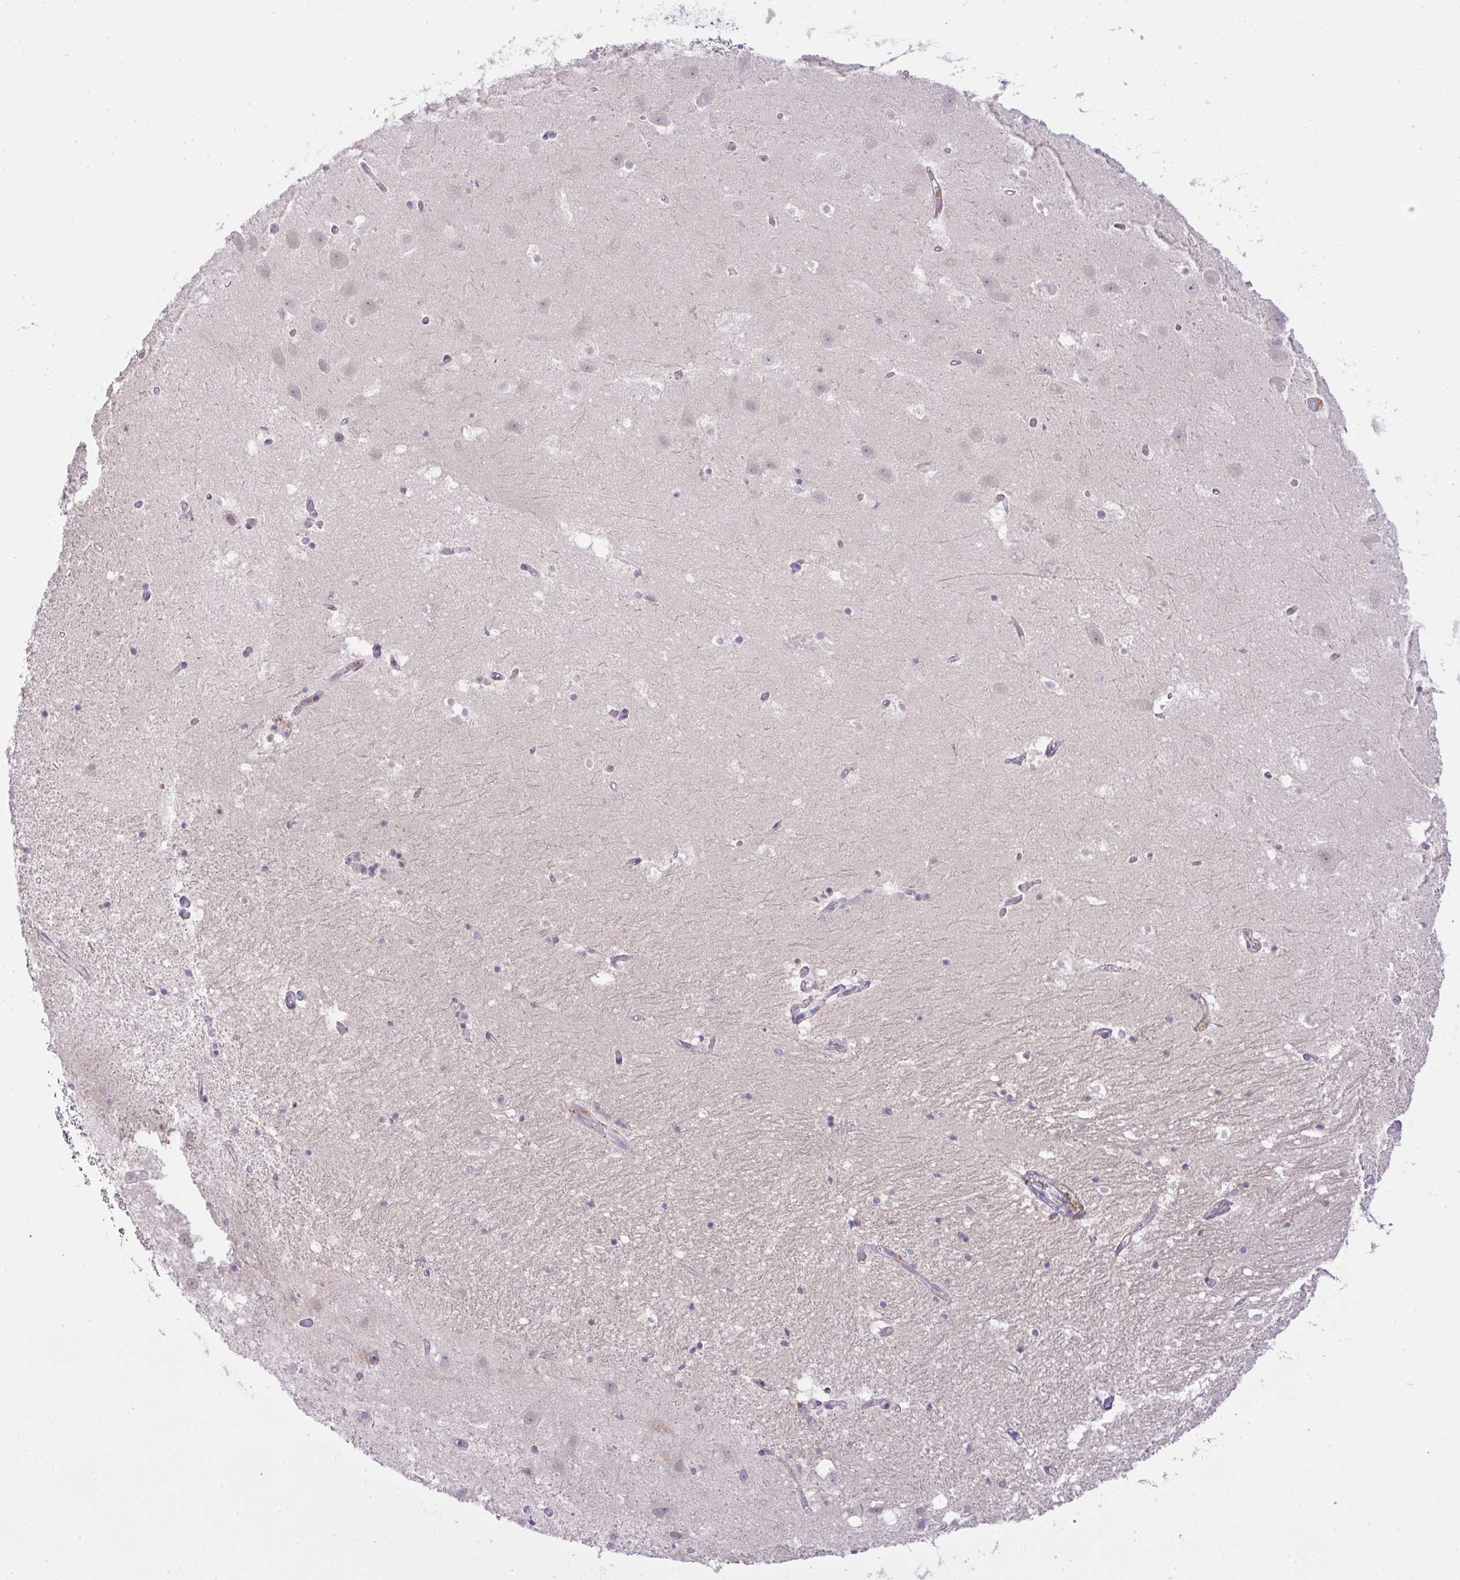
{"staining": {"intensity": "negative", "quantity": "none", "location": "none"}, "tissue": "hippocampus", "cell_type": "Glial cells", "image_type": "normal", "snomed": [{"axis": "morphology", "description": "Normal tissue, NOS"}, {"axis": "topography", "description": "Hippocampus"}], "caption": "Hippocampus stained for a protein using IHC exhibits no staining glial cells.", "gene": "CSE1L", "patient": {"sex": "female", "age": 52}}